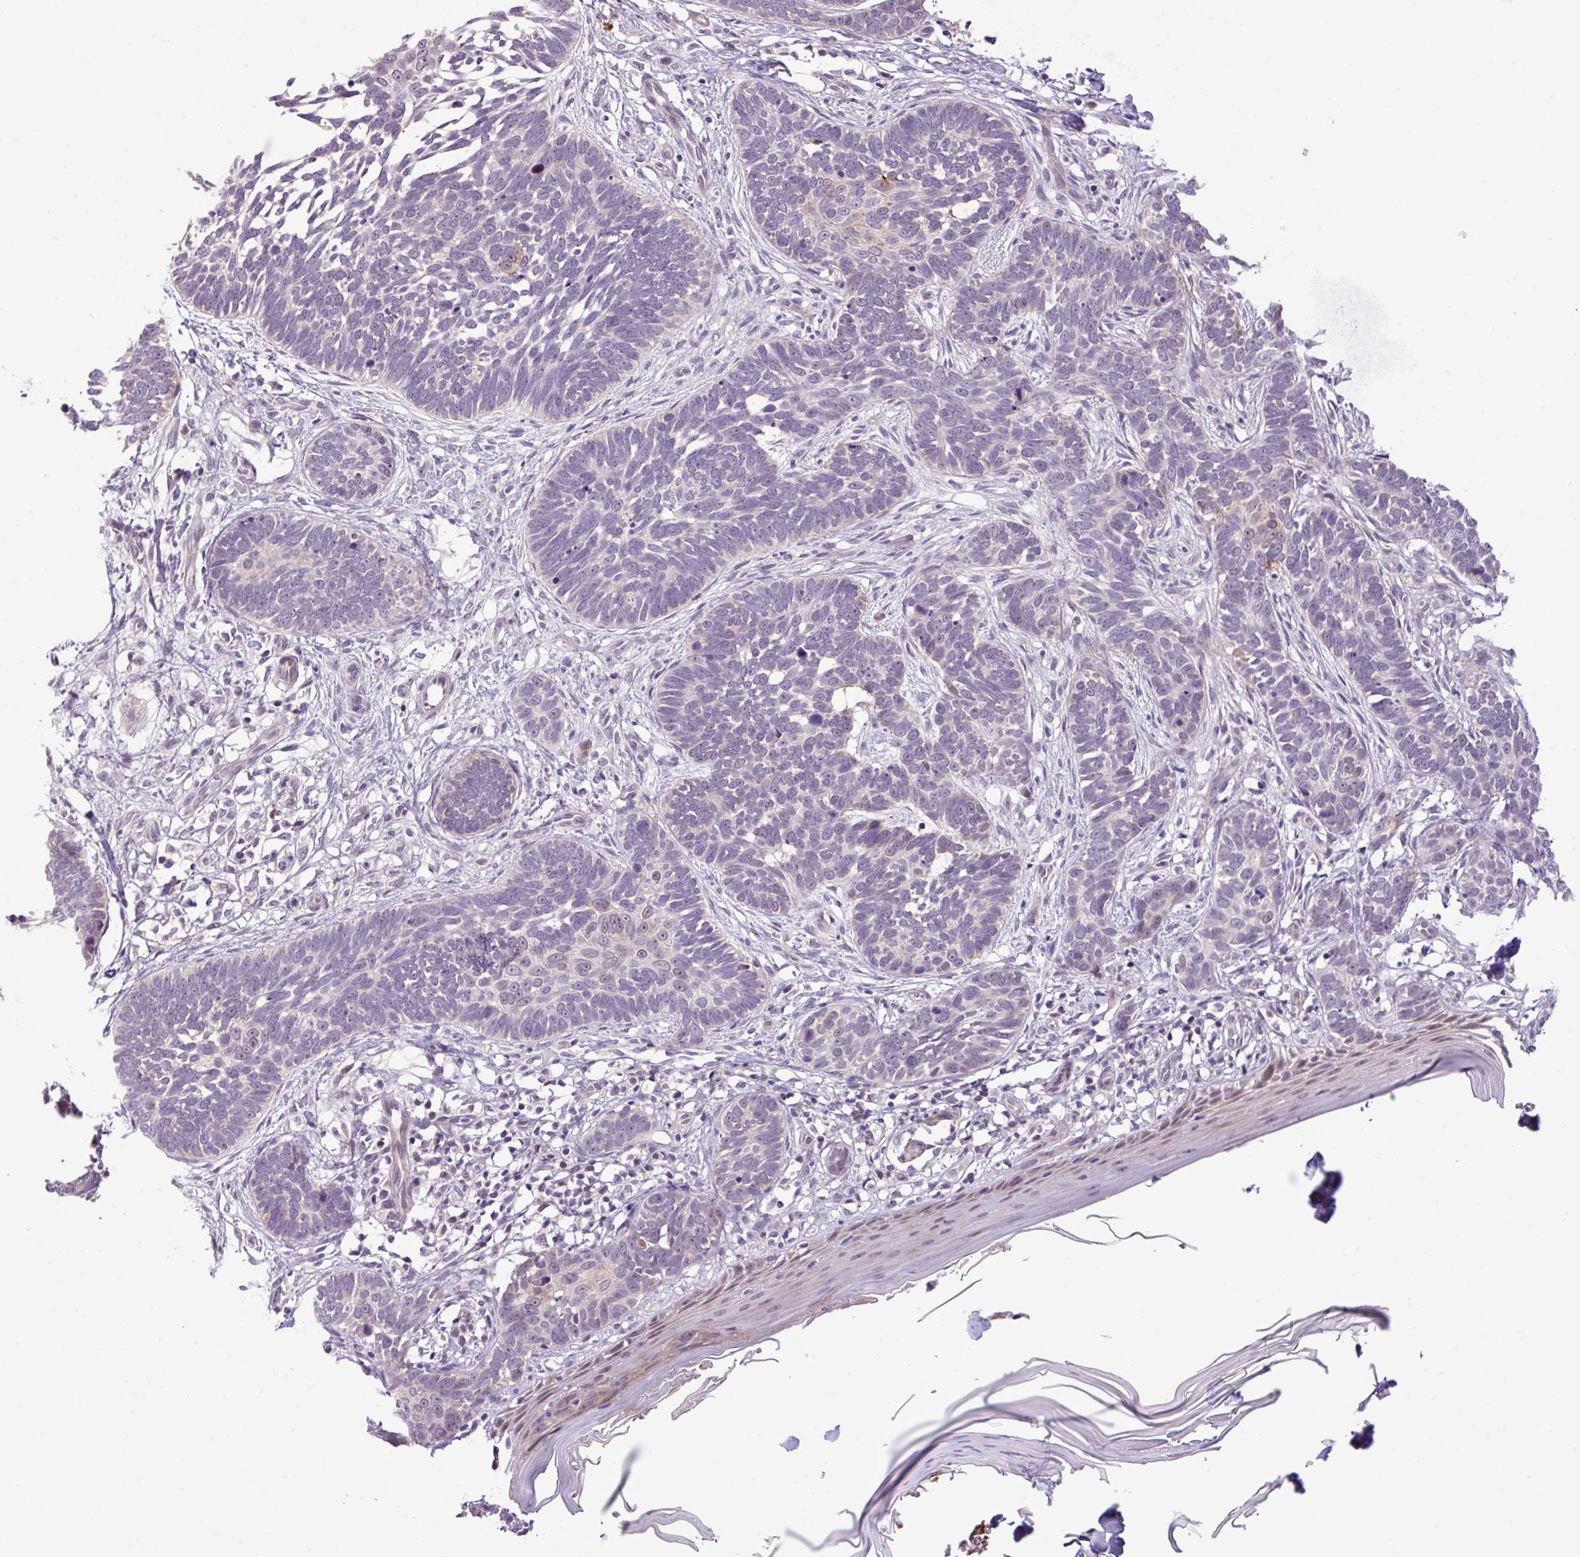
{"staining": {"intensity": "negative", "quantity": "none", "location": "none"}, "tissue": "skin cancer", "cell_type": "Tumor cells", "image_type": "cancer", "snomed": [{"axis": "morphology", "description": "Normal tissue, NOS"}, {"axis": "morphology", "description": "Basal cell carcinoma"}, {"axis": "topography", "description": "Skin"}], "caption": "High magnification brightfield microscopy of skin cancer stained with DAB (3,3'-diaminobenzidine) (brown) and counterstained with hematoxylin (blue): tumor cells show no significant expression.", "gene": "YLPM1", "patient": {"sex": "male", "age": 77}}